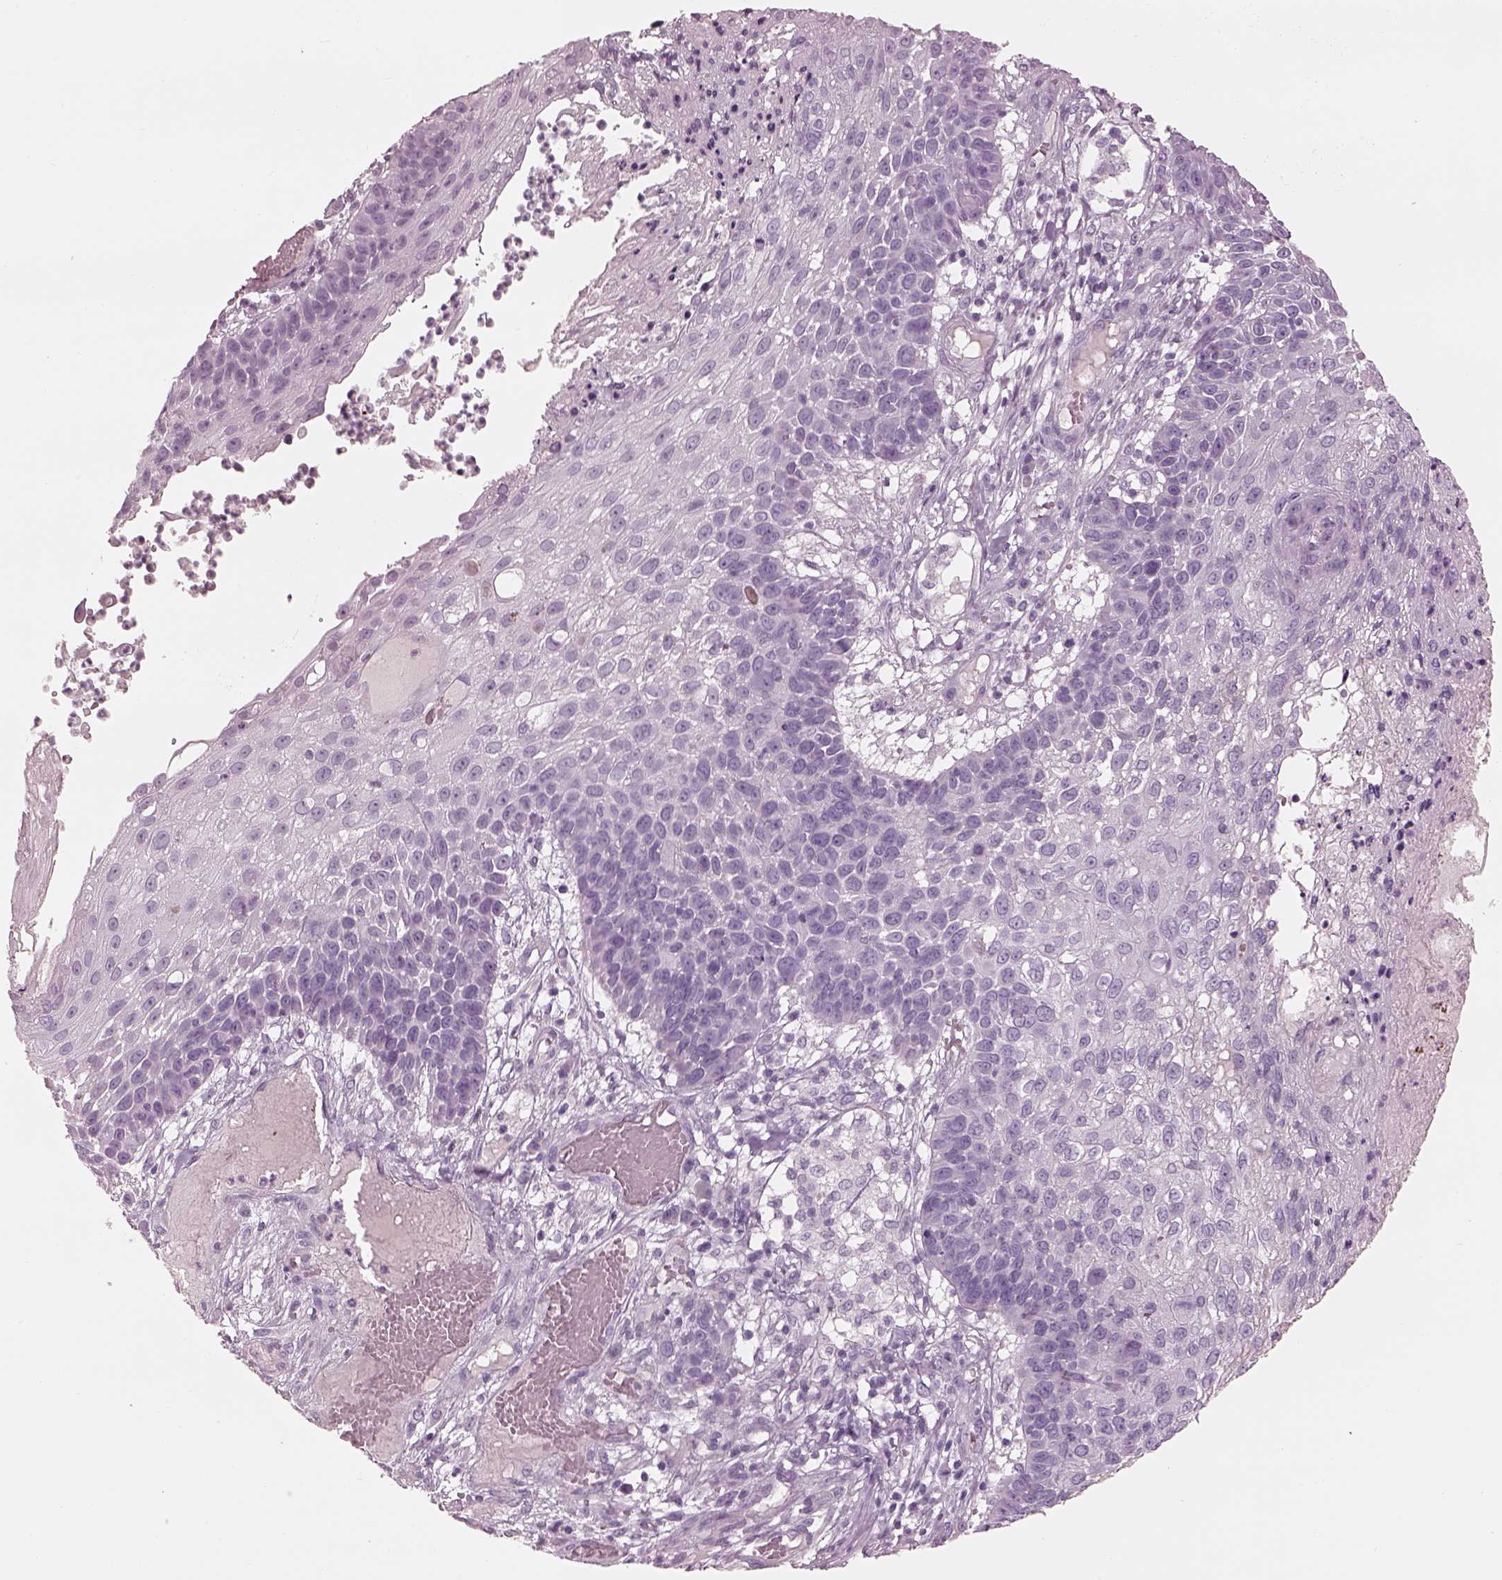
{"staining": {"intensity": "negative", "quantity": "none", "location": "none"}, "tissue": "skin cancer", "cell_type": "Tumor cells", "image_type": "cancer", "snomed": [{"axis": "morphology", "description": "Squamous cell carcinoma, NOS"}, {"axis": "topography", "description": "Skin"}], "caption": "A photomicrograph of human skin cancer is negative for staining in tumor cells.", "gene": "RSPH9", "patient": {"sex": "male", "age": 92}}